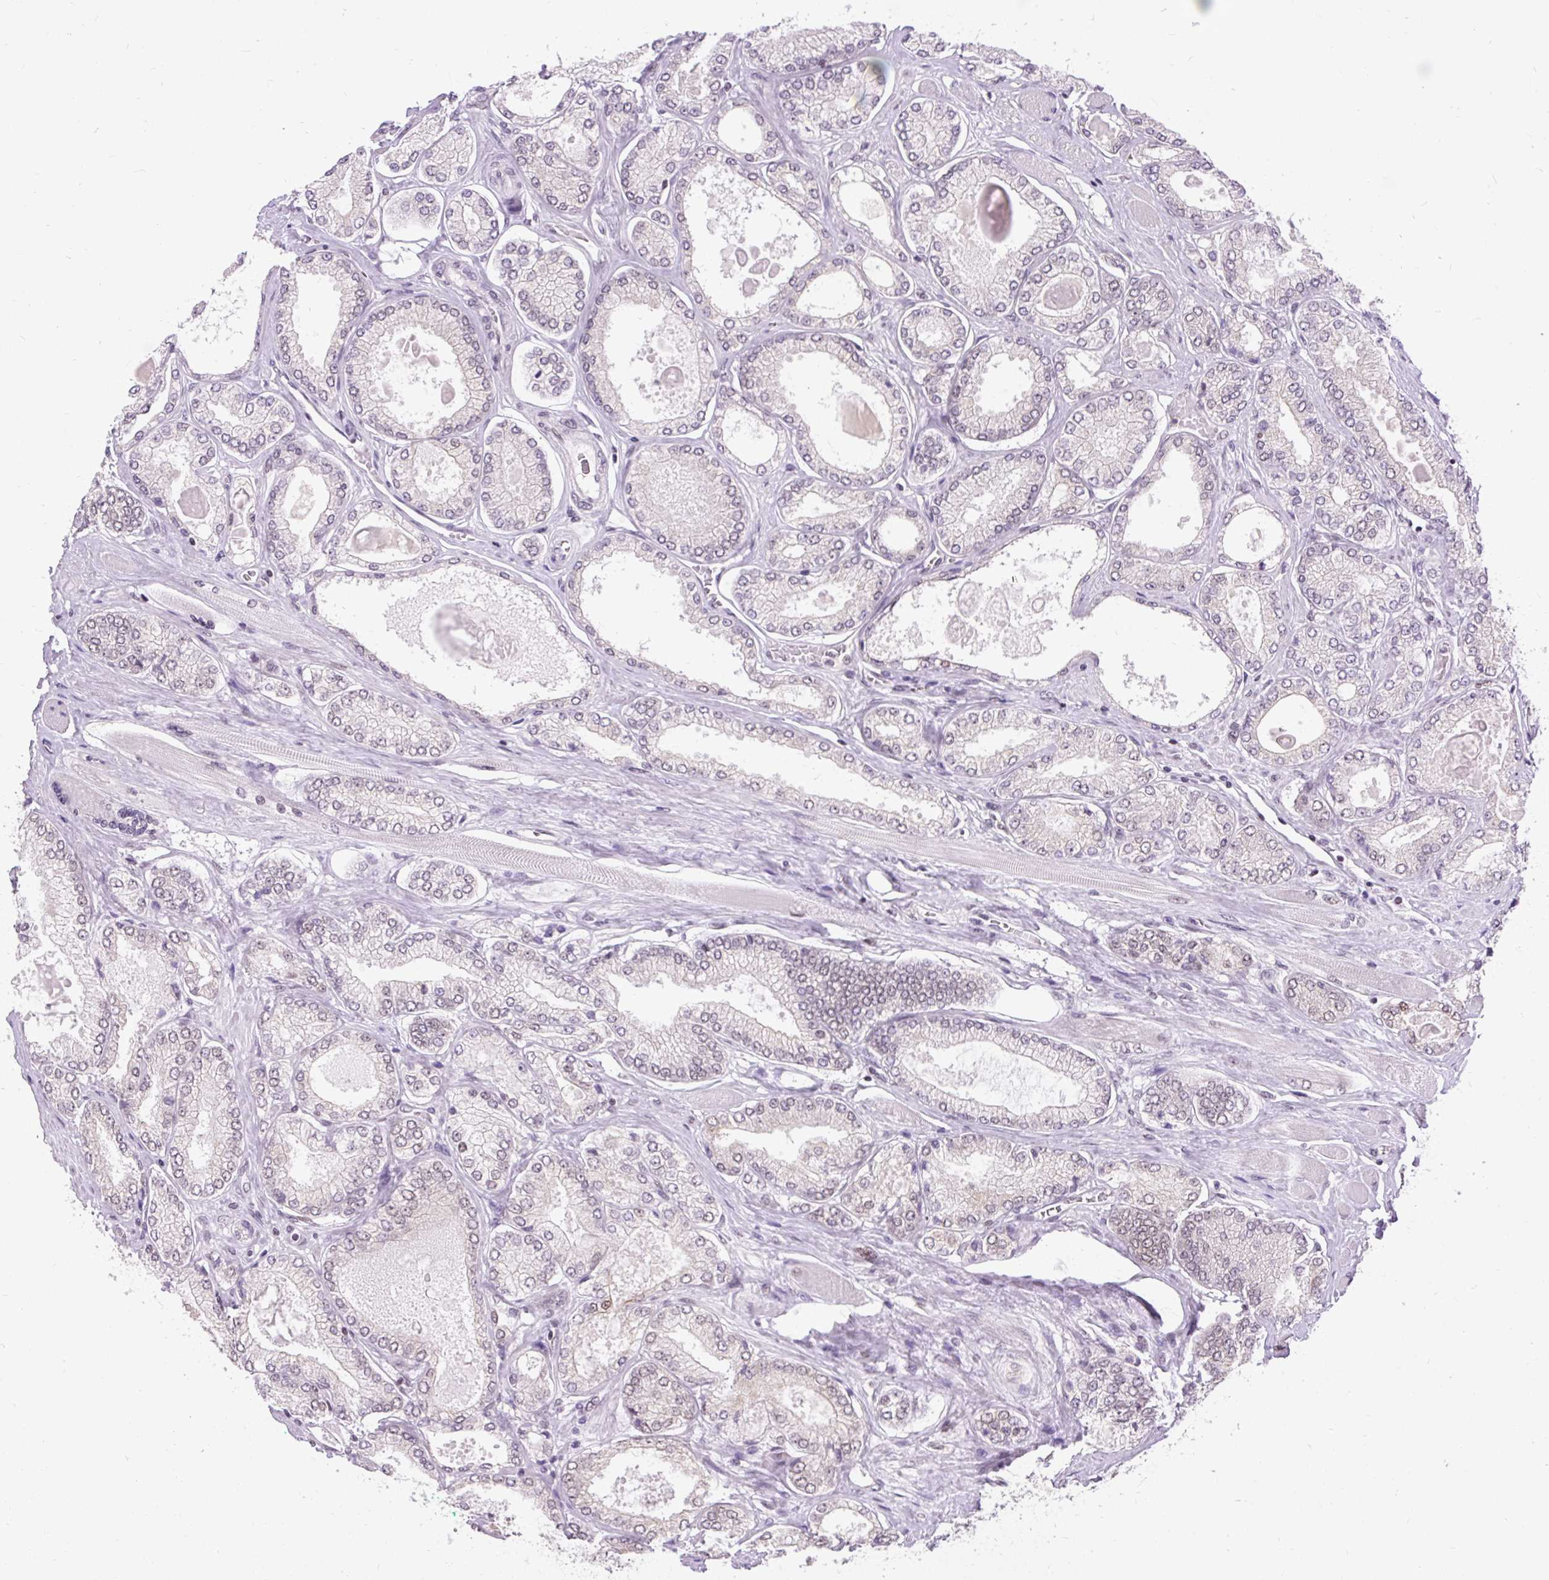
{"staining": {"intensity": "weak", "quantity": "25%-75%", "location": "nuclear"}, "tissue": "prostate cancer", "cell_type": "Tumor cells", "image_type": "cancer", "snomed": [{"axis": "morphology", "description": "Adenocarcinoma, High grade"}, {"axis": "topography", "description": "Prostate"}], "caption": "Prostate cancer (high-grade adenocarcinoma) was stained to show a protein in brown. There is low levels of weak nuclear staining in approximately 25%-75% of tumor cells. (Stains: DAB (3,3'-diaminobenzidine) in brown, nuclei in blue, Microscopy: brightfield microscopy at high magnification).", "gene": "ZNF672", "patient": {"sex": "male", "age": 68}}